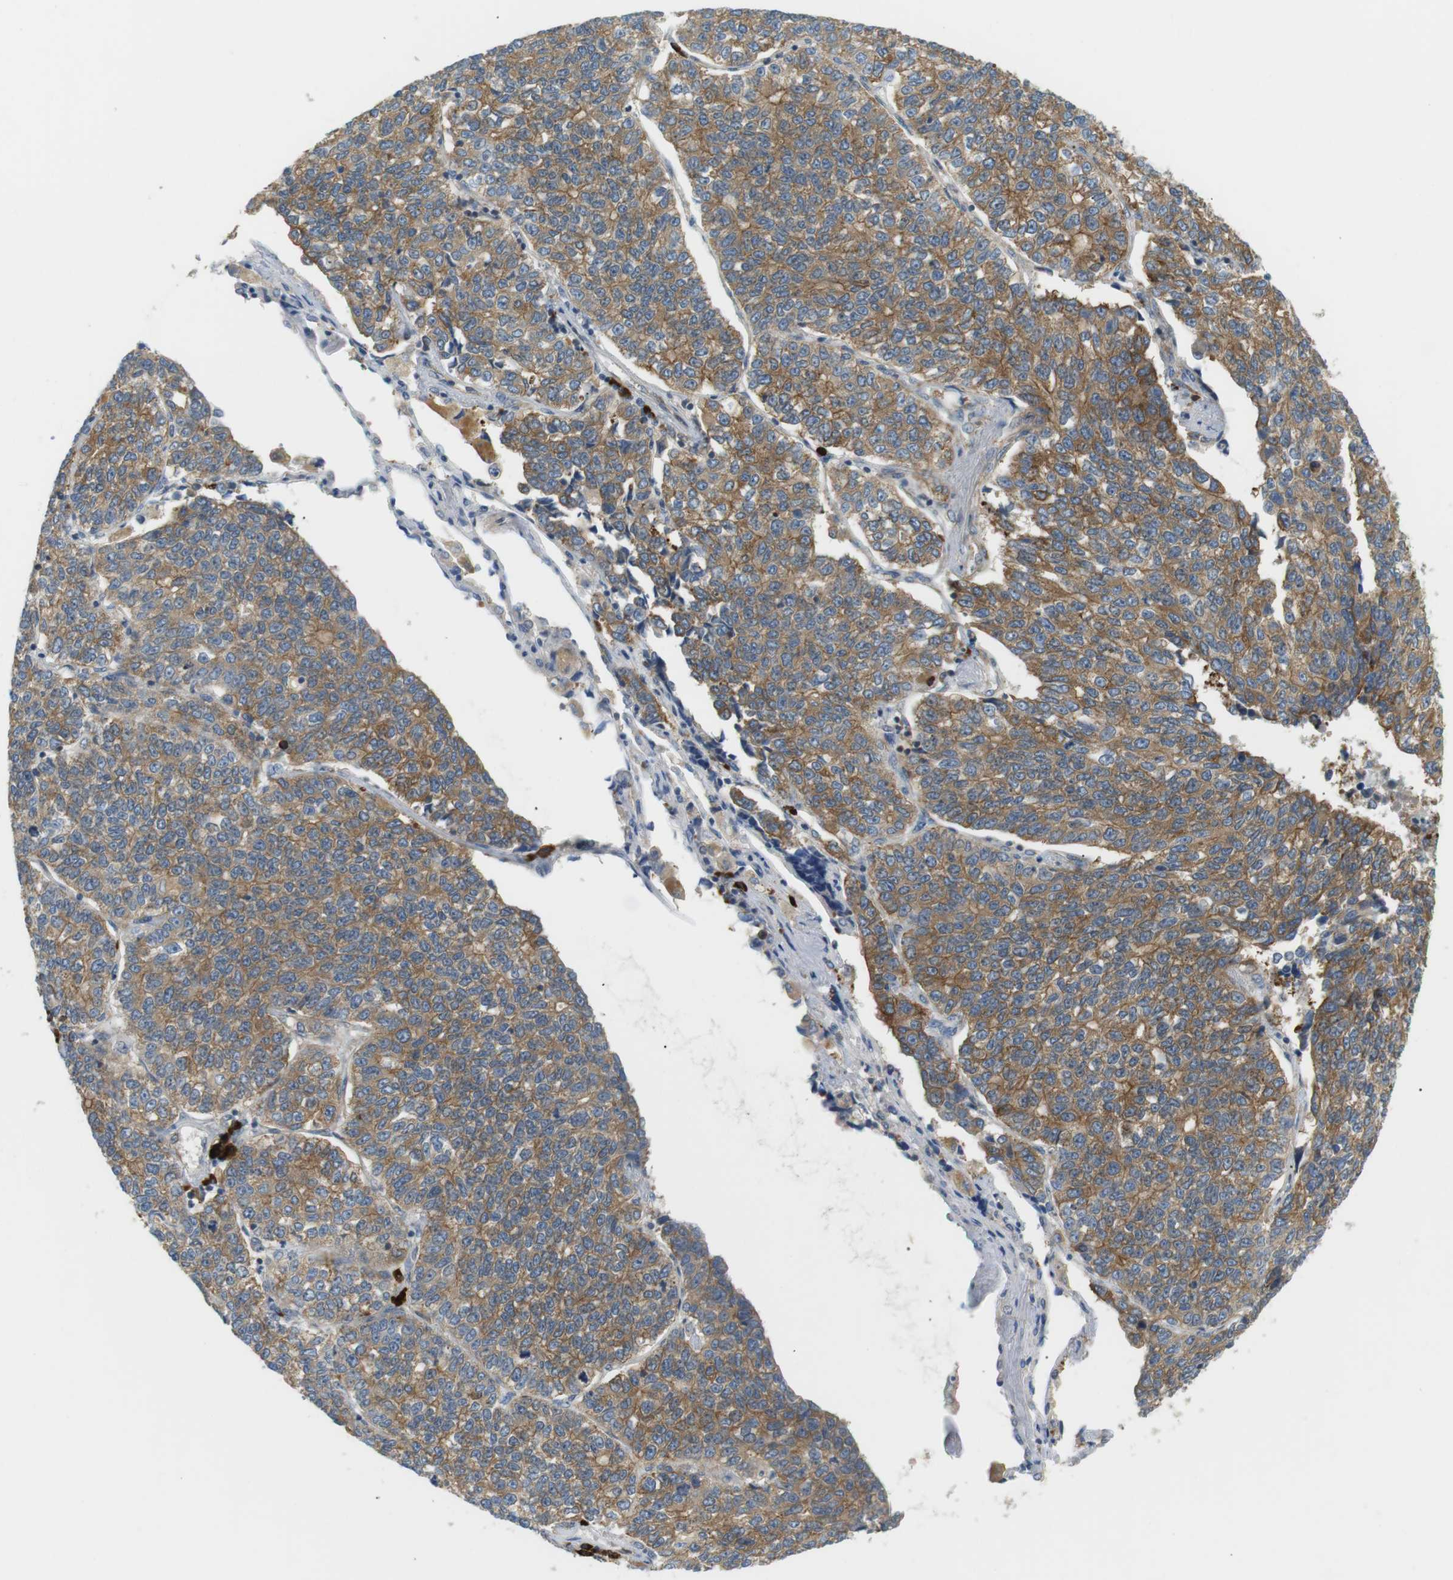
{"staining": {"intensity": "moderate", "quantity": ">75%", "location": "cytoplasmic/membranous"}, "tissue": "lung cancer", "cell_type": "Tumor cells", "image_type": "cancer", "snomed": [{"axis": "morphology", "description": "Adenocarcinoma, NOS"}, {"axis": "topography", "description": "Lung"}], "caption": "Protein staining of lung cancer tissue shows moderate cytoplasmic/membranous positivity in about >75% of tumor cells.", "gene": "TMEM200A", "patient": {"sex": "male", "age": 49}}